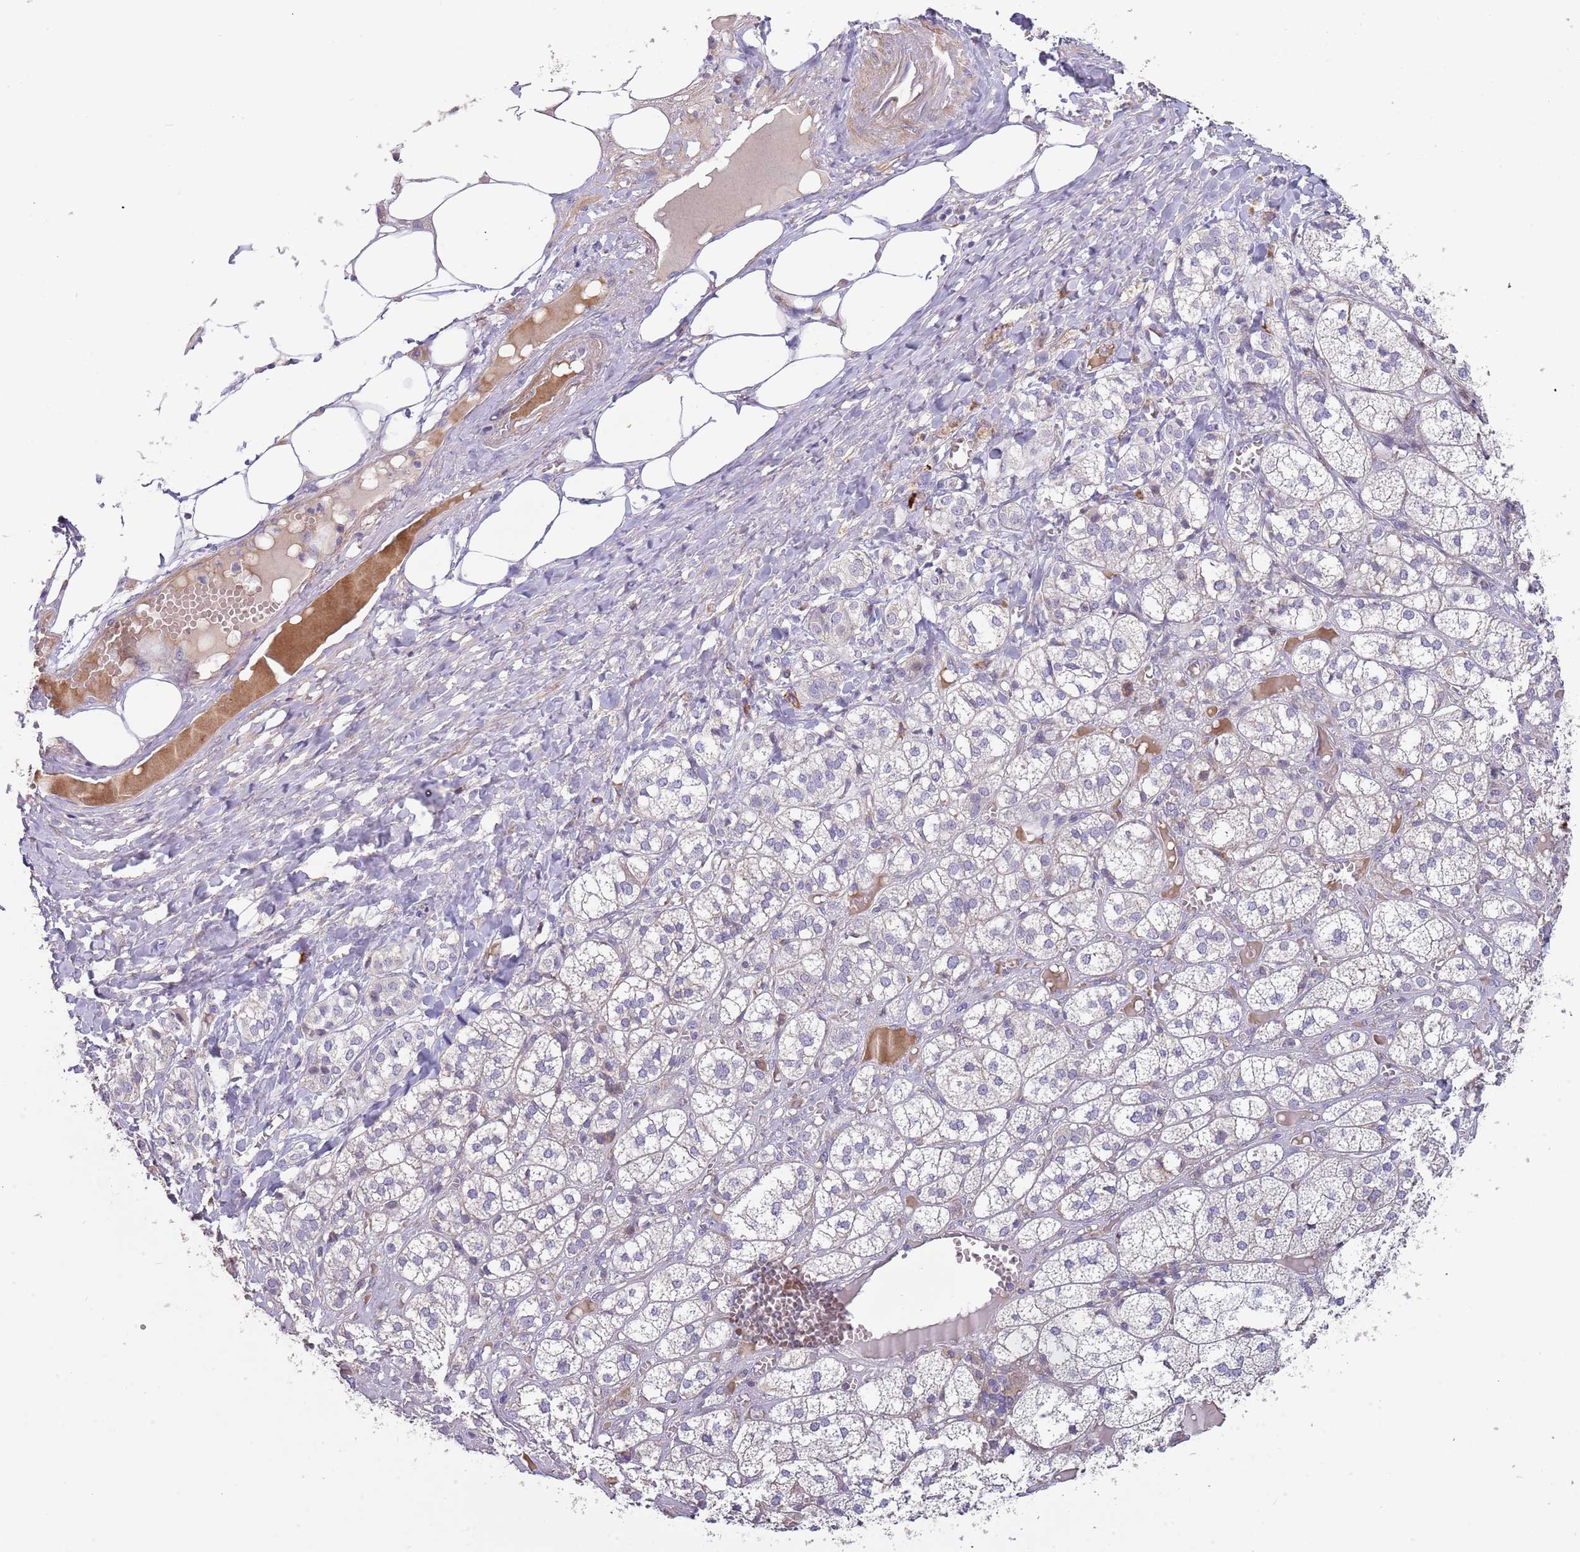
{"staining": {"intensity": "weak", "quantity": "<25%", "location": "cytoplasmic/membranous"}, "tissue": "adrenal gland", "cell_type": "Glandular cells", "image_type": "normal", "snomed": [{"axis": "morphology", "description": "Normal tissue, NOS"}, {"axis": "topography", "description": "Adrenal gland"}], "caption": "IHC image of unremarkable adrenal gland: adrenal gland stained with DAB reveals no significant protein positivity in glandular cells.", "gene": "SUSD1", "patient": {"sex": "female", "age": 61}}